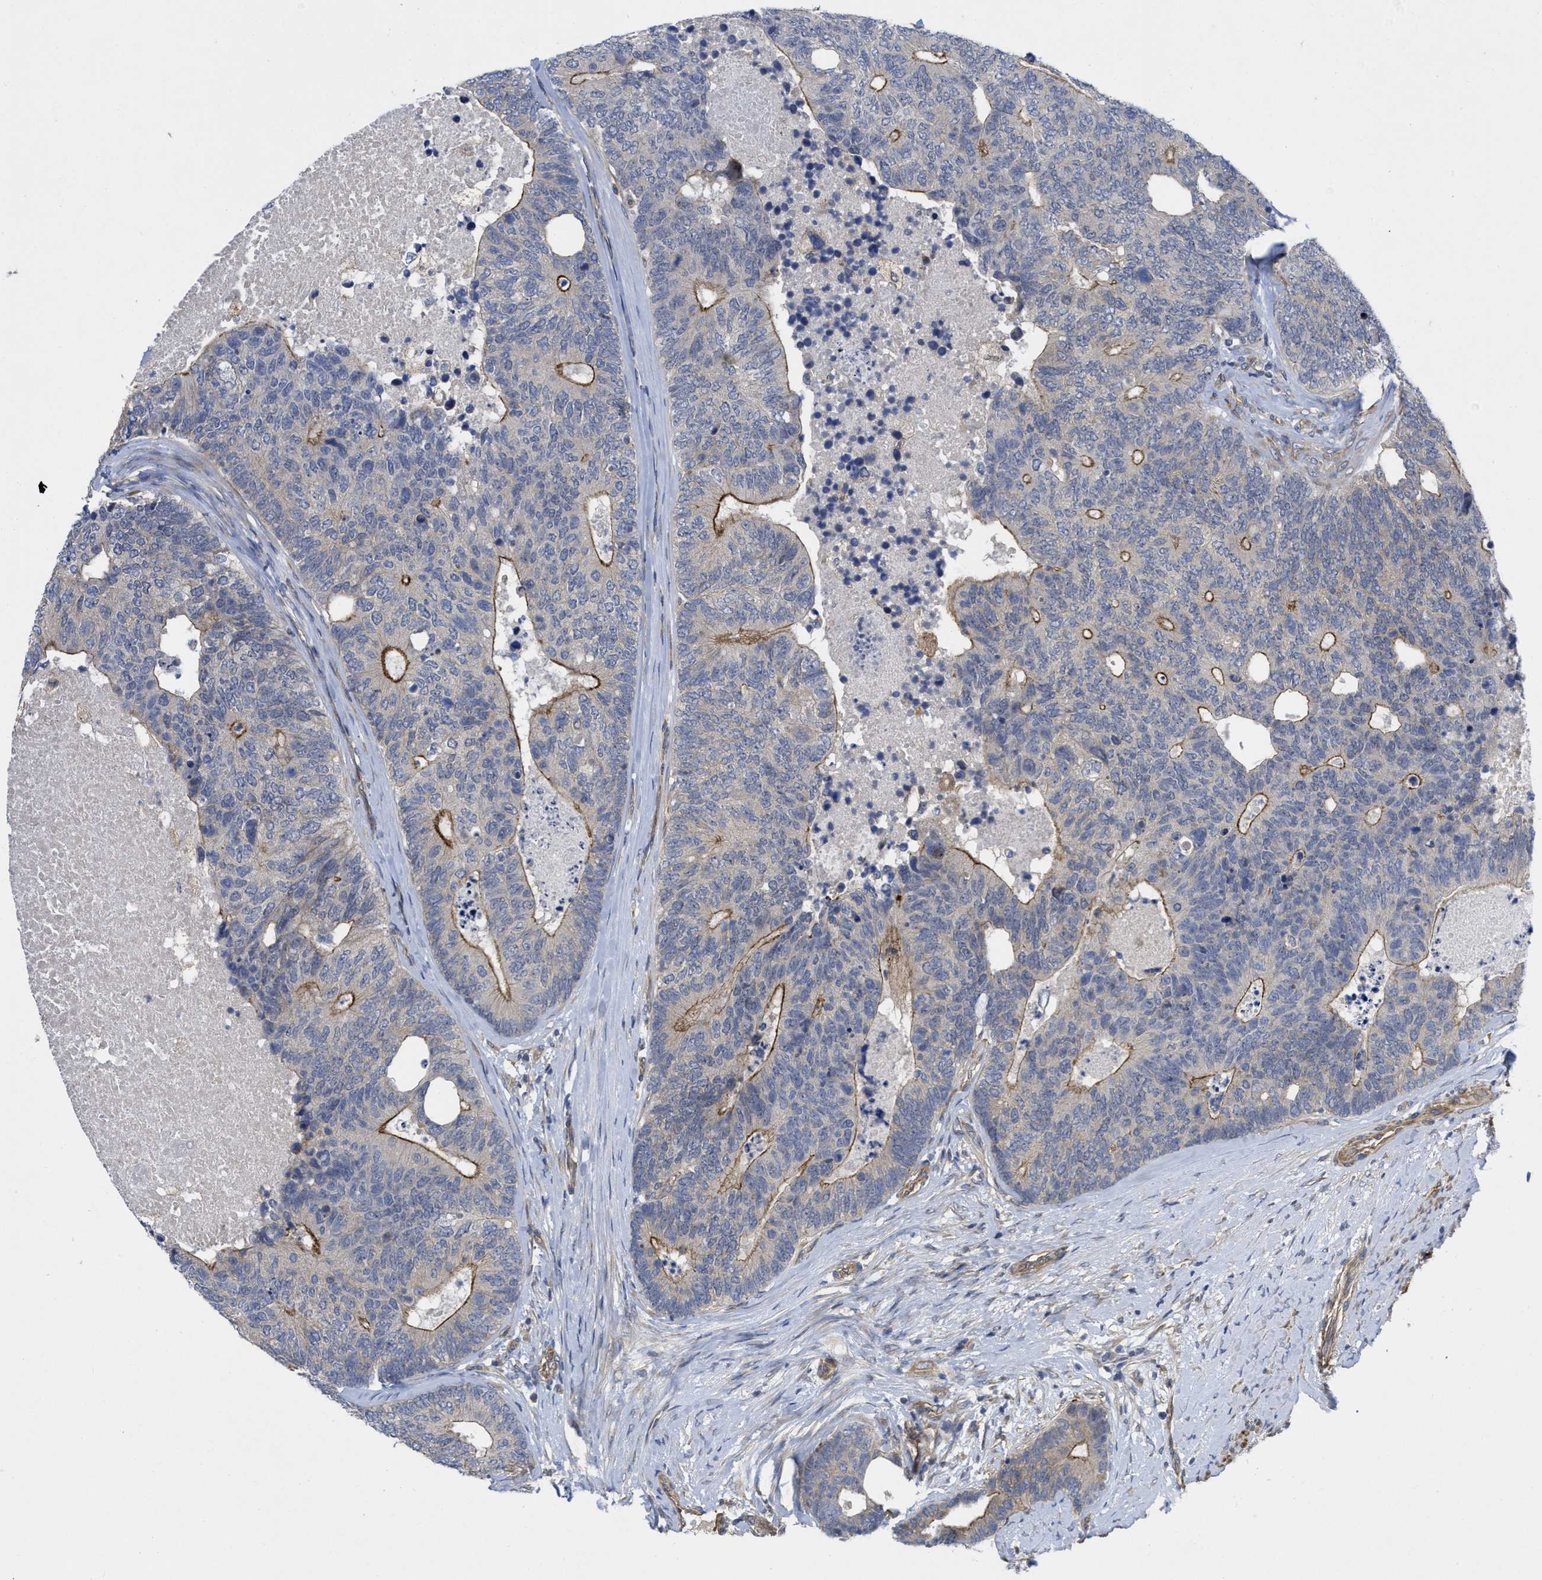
{"staining": {"intensity": "moderate", "quantity": "<25%", "location": "cytoplasmic/membranous"}, "tissue": "colorectal cancer", "cell_type": "Tumor cells", "image_type": "cancer", "snomed": [{"axis": "morphology", "description": "Adenocarcinoma, NOS"}, {"axis": "topography", "description": "Colon"}], "caption": "Immunohistochemical staining of human colorectal cancer shows low levels of moderate cytoplasmic/membranous expression in about <25% of tumor cells. The protein of interest is shown in brown color, while the nuclei are stained blue.", "gene": "ARHGEF26", "patient": {"sex": "female", "age": 67}}